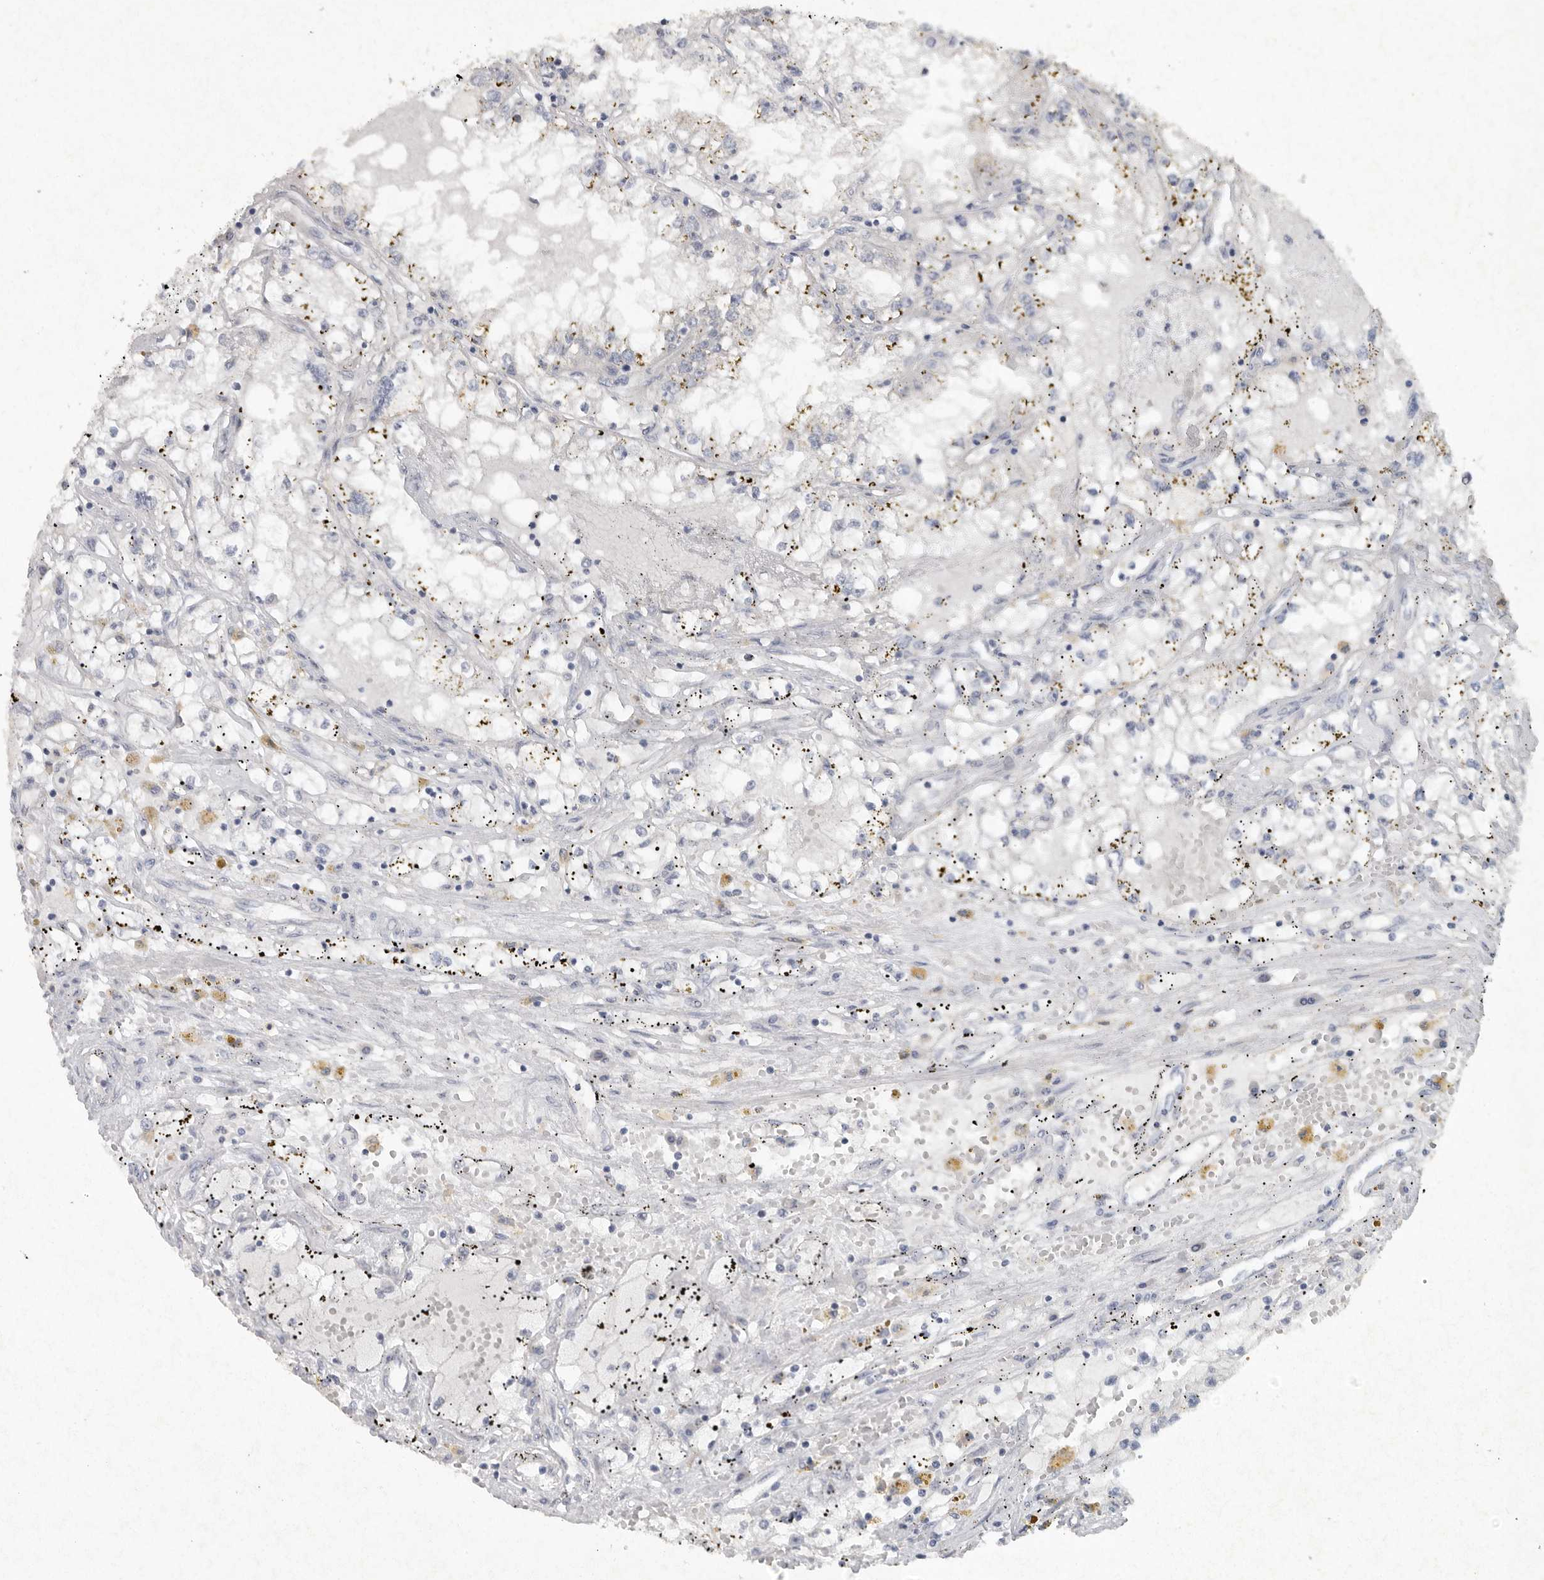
{"staining": {"intensity": "negative", "quantity": "none", "location": "none"}, "tissue": "renal cancer", "cell_type": "Tumor cells", "image_type": "cancer", "snomed": [{"axis": "morphology", "description": "Adenocarcinoma, NOS"}, {"axis": "topography", "description": "Kidney"}], "caption": "Immunohistochemistry (IHC) histopathology image of renal adenocarcinoma stained for a protein (brown), which demonstrates no staining in tumor cells.", "gene": "REG4", "patient": {"sex": "male", "age": 56}}